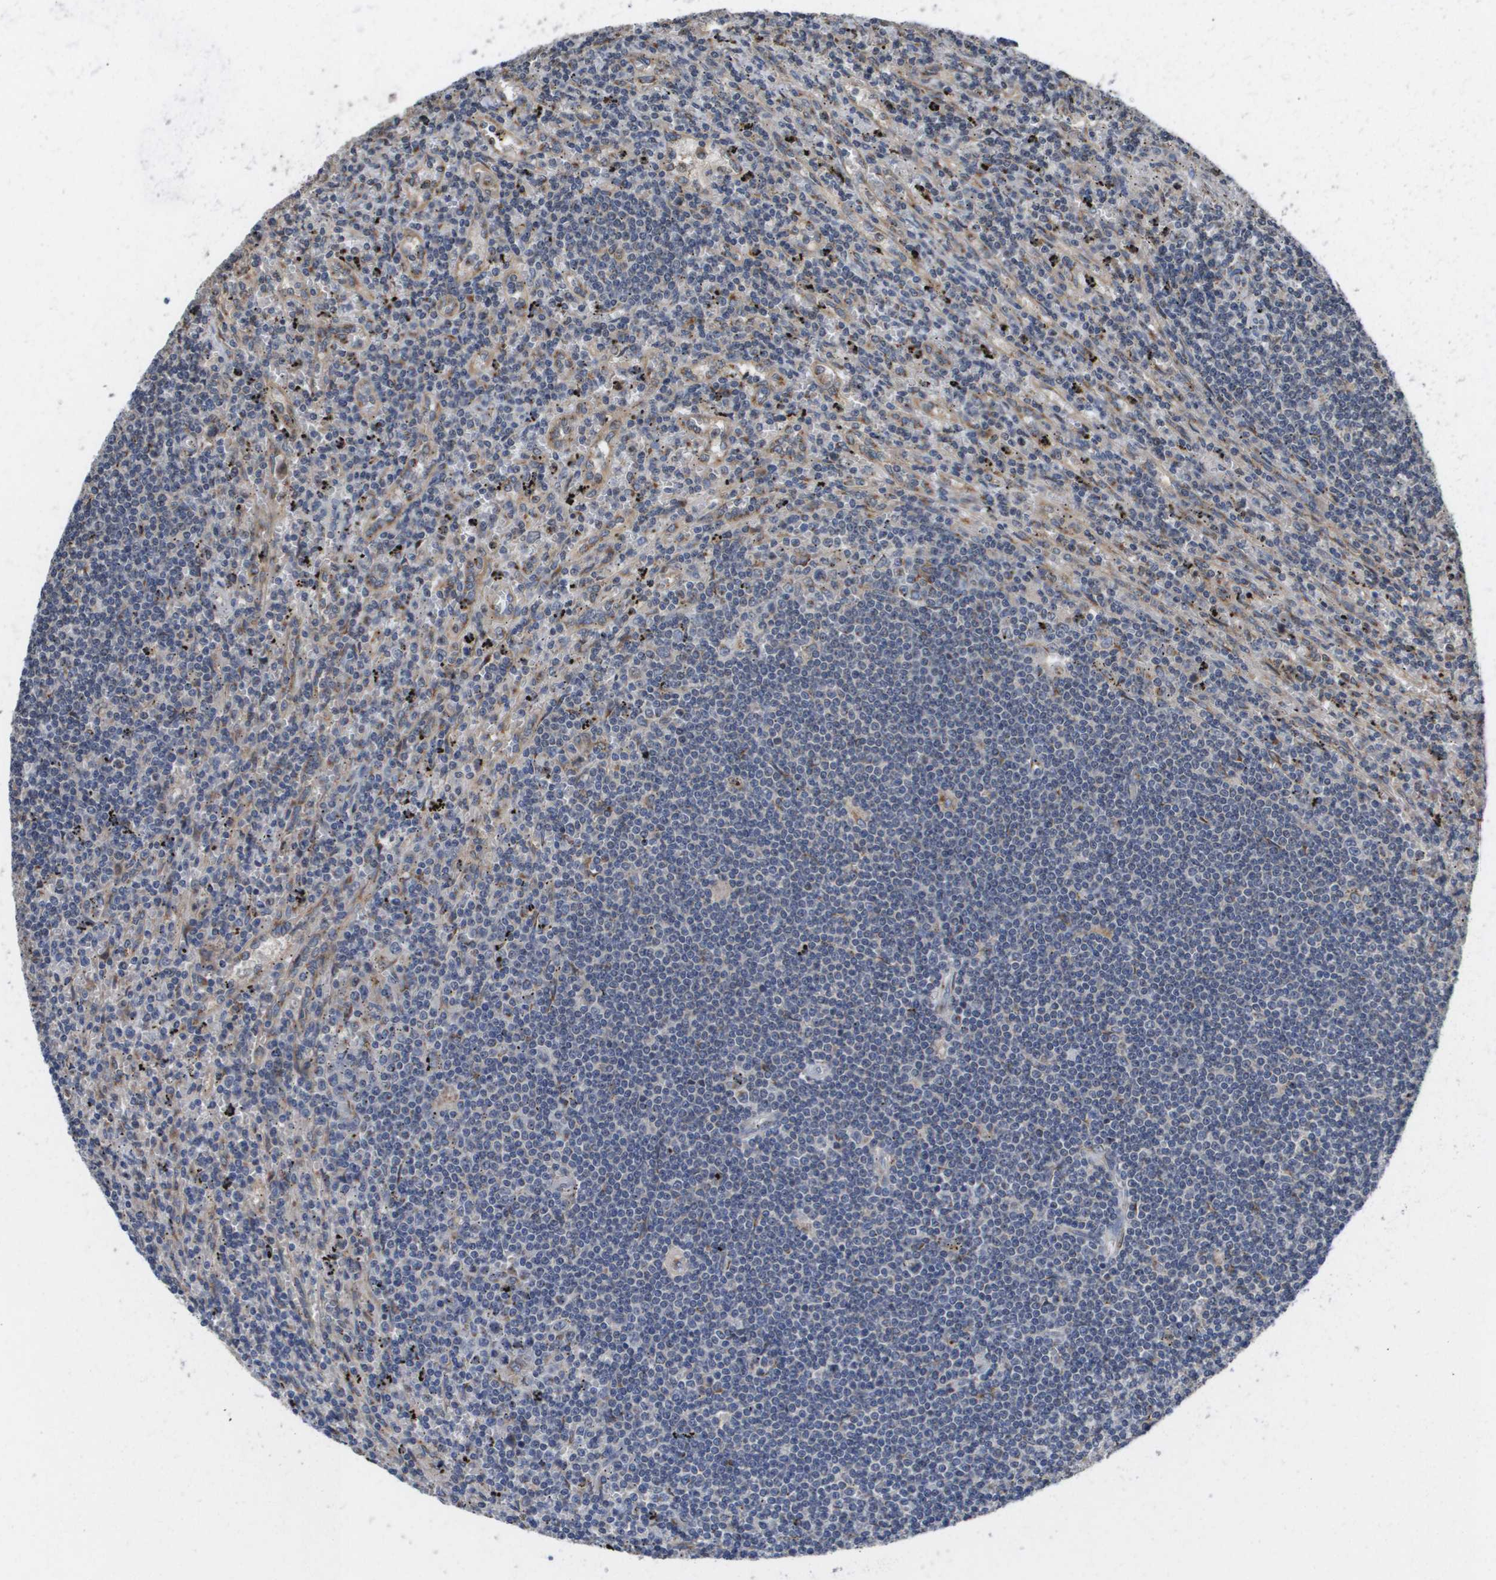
{"staining": {"intensity": "negative", "quantity": "none", "location": "none"}, "tissue": "lymphoma", "cell_type": "Tumor cells", "image_type": "cancer", "snomed": [{"axis": "morphology", "description": "Malignant lymphoma, non-Hodgkin's type, Low grade"}, {"axis": "topography", "description": "Spleen"}], "caption": "Immunohistochemistry of low-grade malignant lymphoma, non-Hodgkin's type reveals no staining in tumor cells. The staining is performed using DAB brown chromogen with nuclei counter-stained in using hematoxylin.", "gene": "PCK1", "patient": {"sex": "male", "age": 76}}